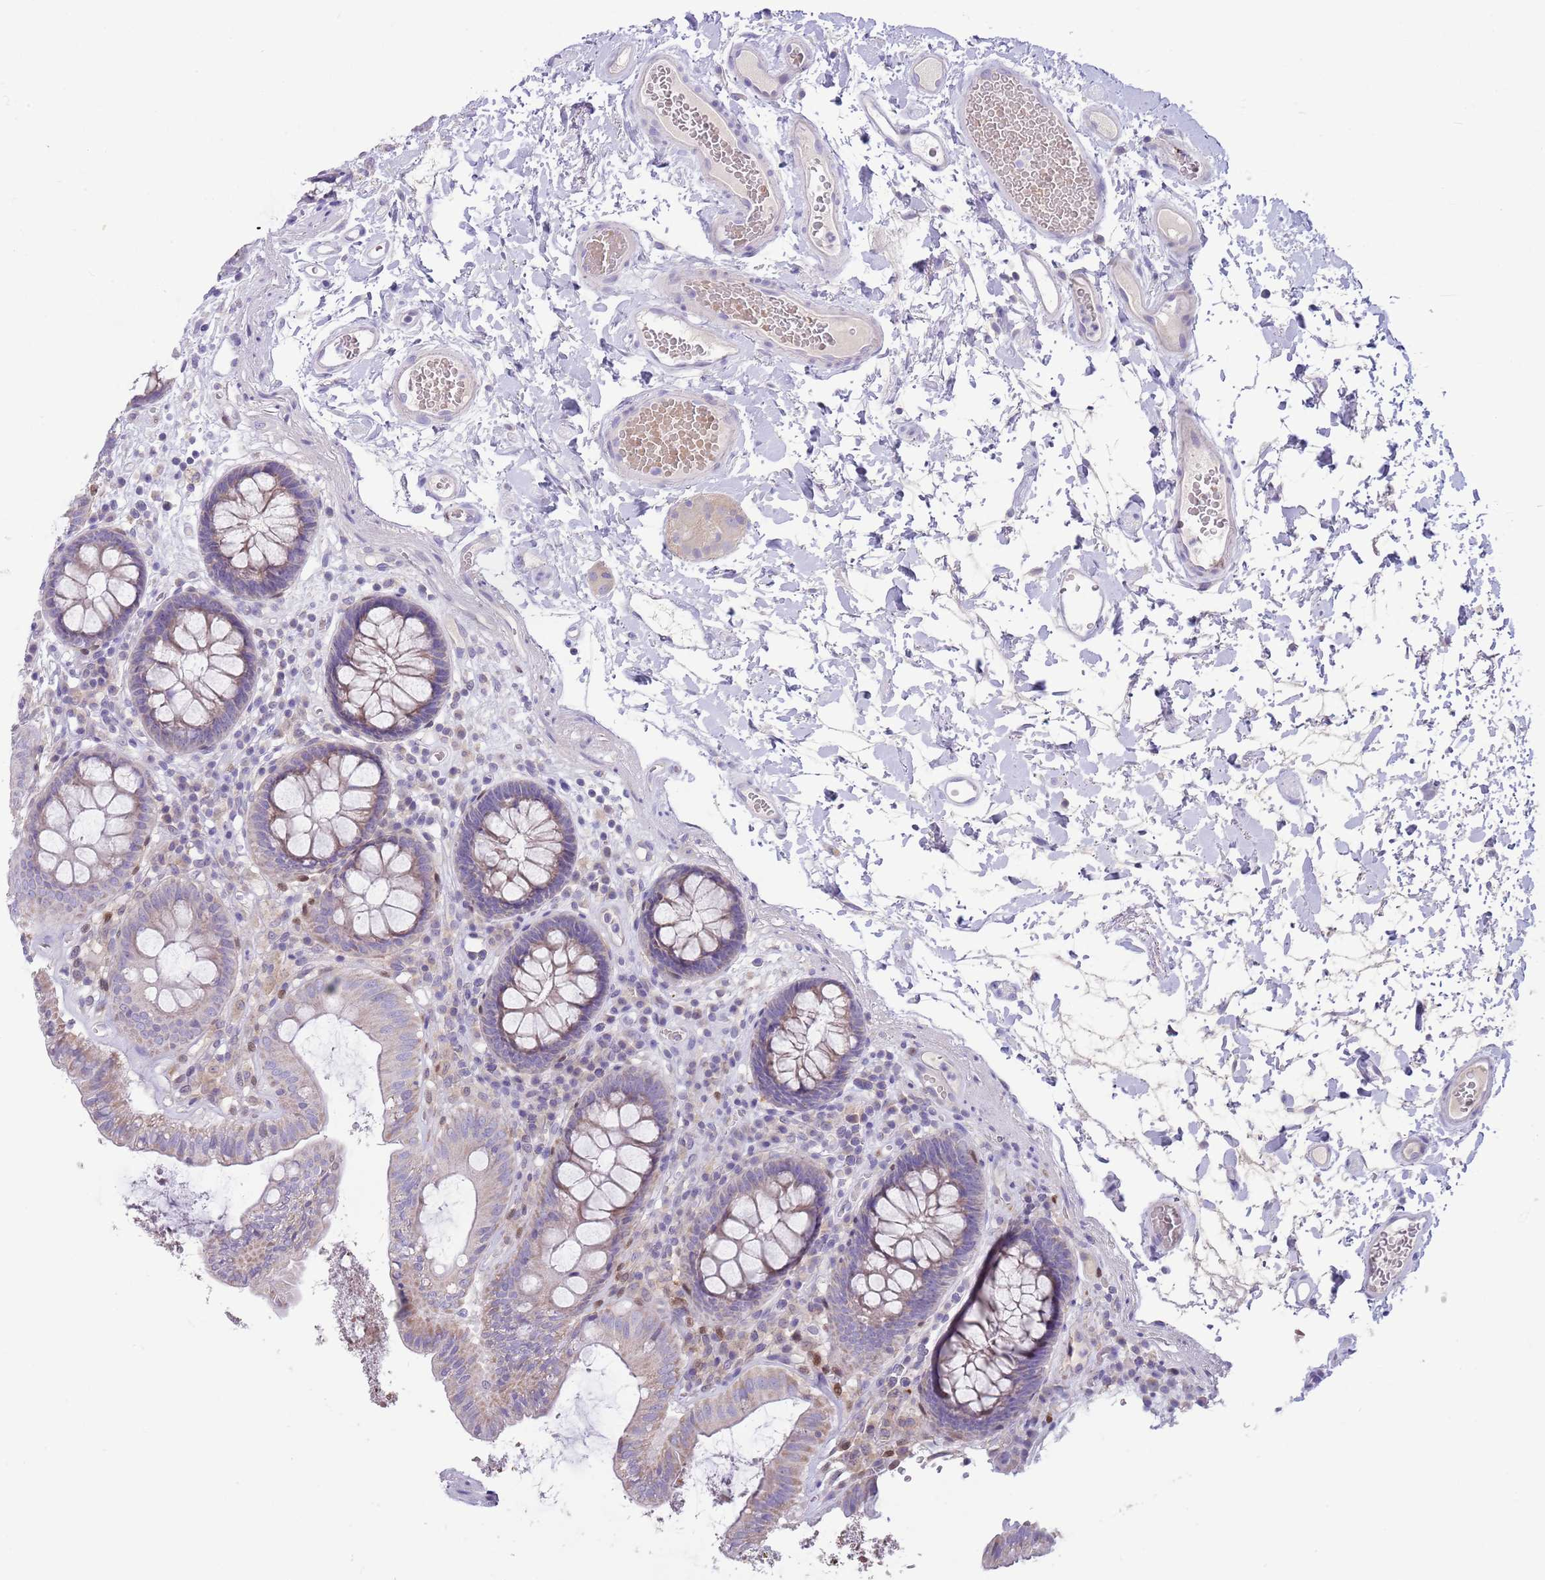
{"staining": {"intensity": "negative", "quantity": "none", "location": "none"}, "tissue": "colon", "cell_type": "Endothelial cells", "image_type": "normal", "snomed": [{"axis": "morphology", "description": "Normal tissue, NOS"}, {"axis": "topography", "description": "Colon"}], "caption": "High power microscopy photomicrograph of an IHC micrograph of benign colon, revealing no significant staining in endothelial cells.", "gene": "DDHD1", "patient": {"sex": "male", "age": 84}}